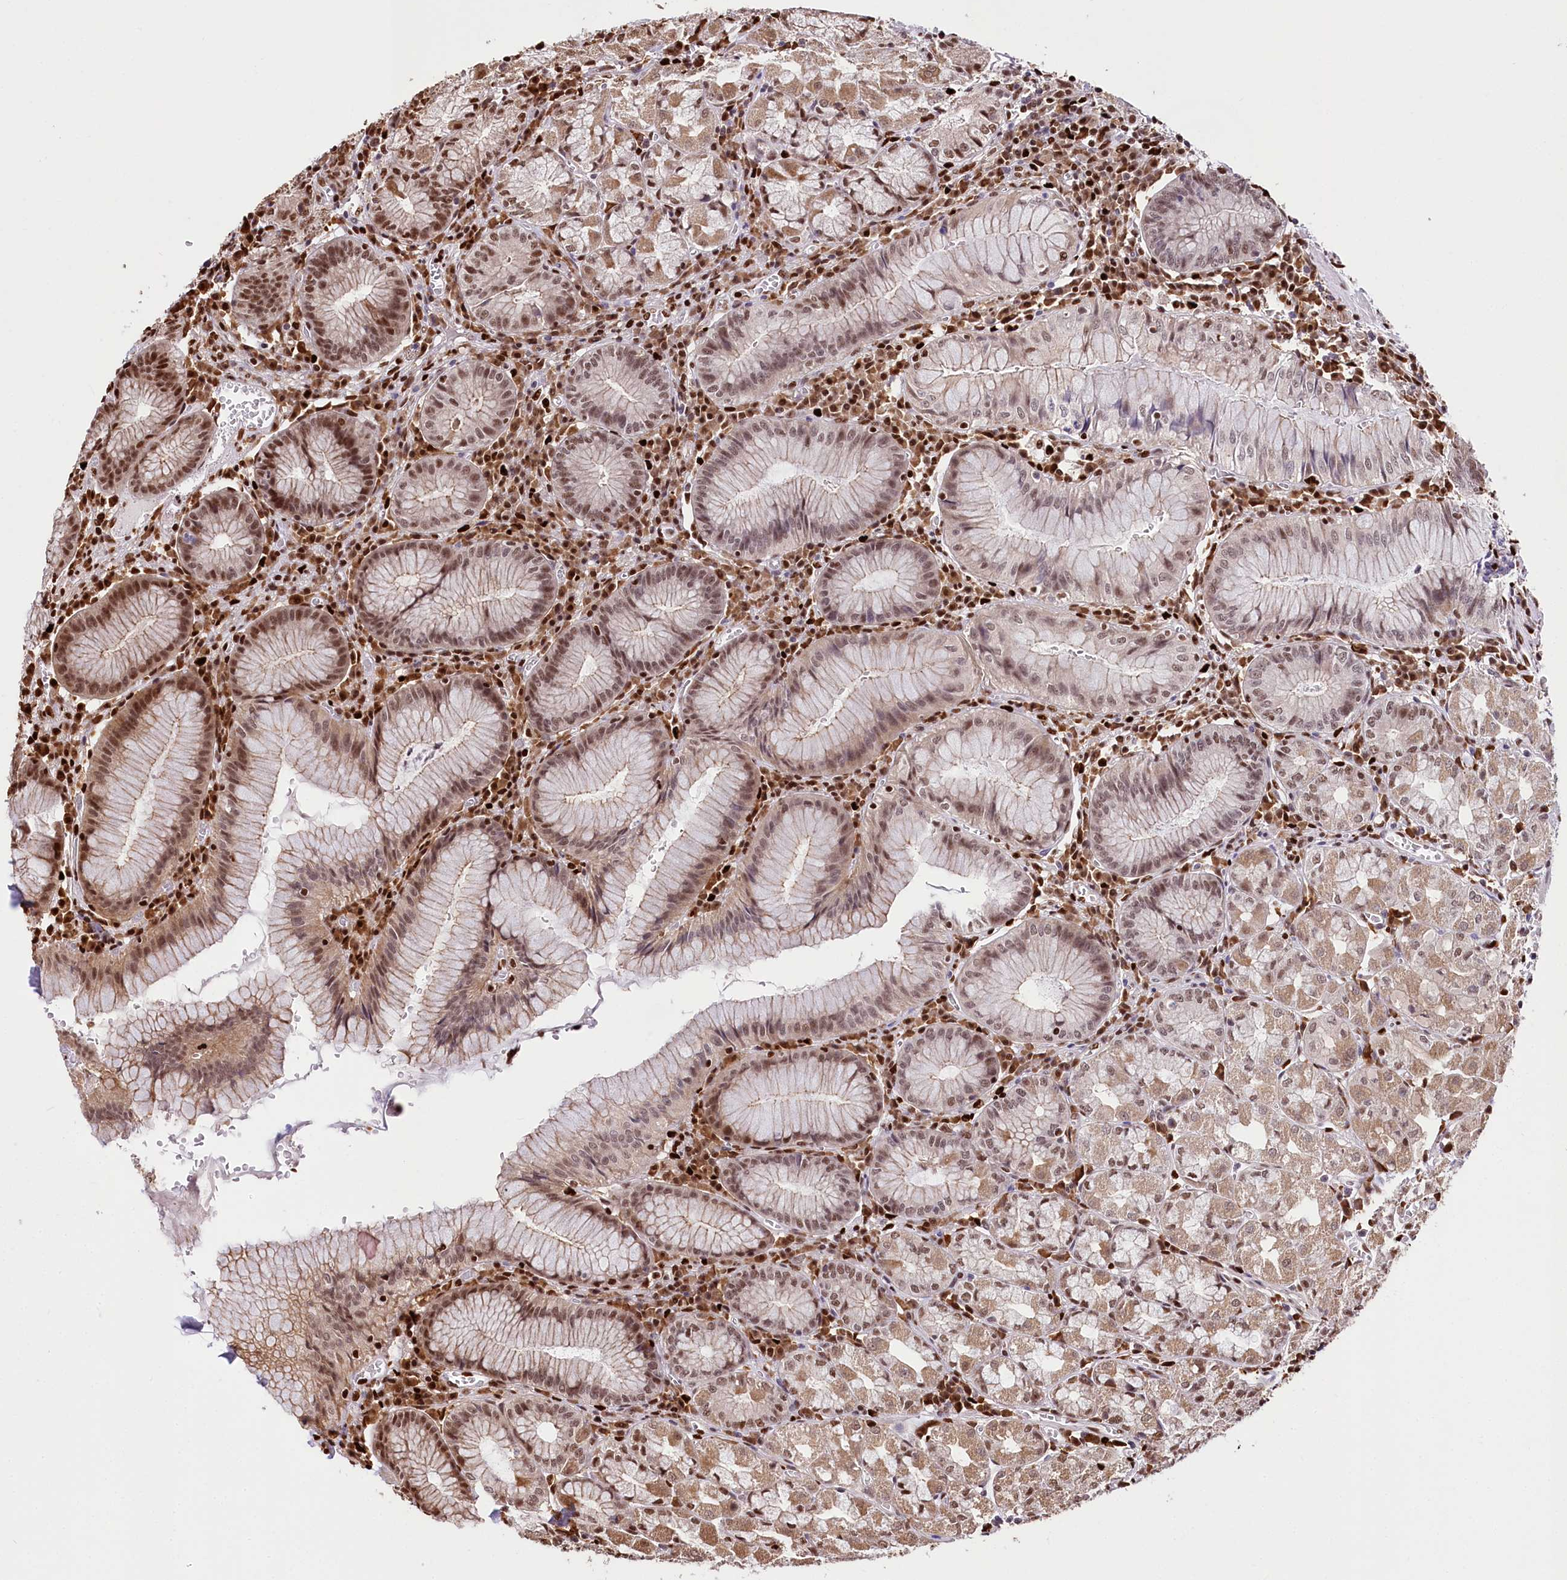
{"staining": {"intensity": "moderate", "quantity": ">75%", "location": "cytoplasmic/membranous,nuclear"}, "tissue": "stomach", "cell_type": "Glandular cells", "image_type": "normal", "snomed": [{"axis": "morphology", "description": "Normal tissue, NOS"}, {"axis": "topography", "description": "Stomach"}], "caption": "IHC staining of unremarkable stomach, which exhibits medium levels of moderate cytoplasmic/membranous,nuclear expression in about >75% of glandular cells indicating moderate cytoplasmic/membranous,nuclear protein staining. The staining was performed using DAB (3,3'-diaminobenzidine) (brown) for protein detection and nuclei were counterstained in hematoxylin (blue).", "gene": "FIGN", "patient": {"sex": "male", "age": 55}}